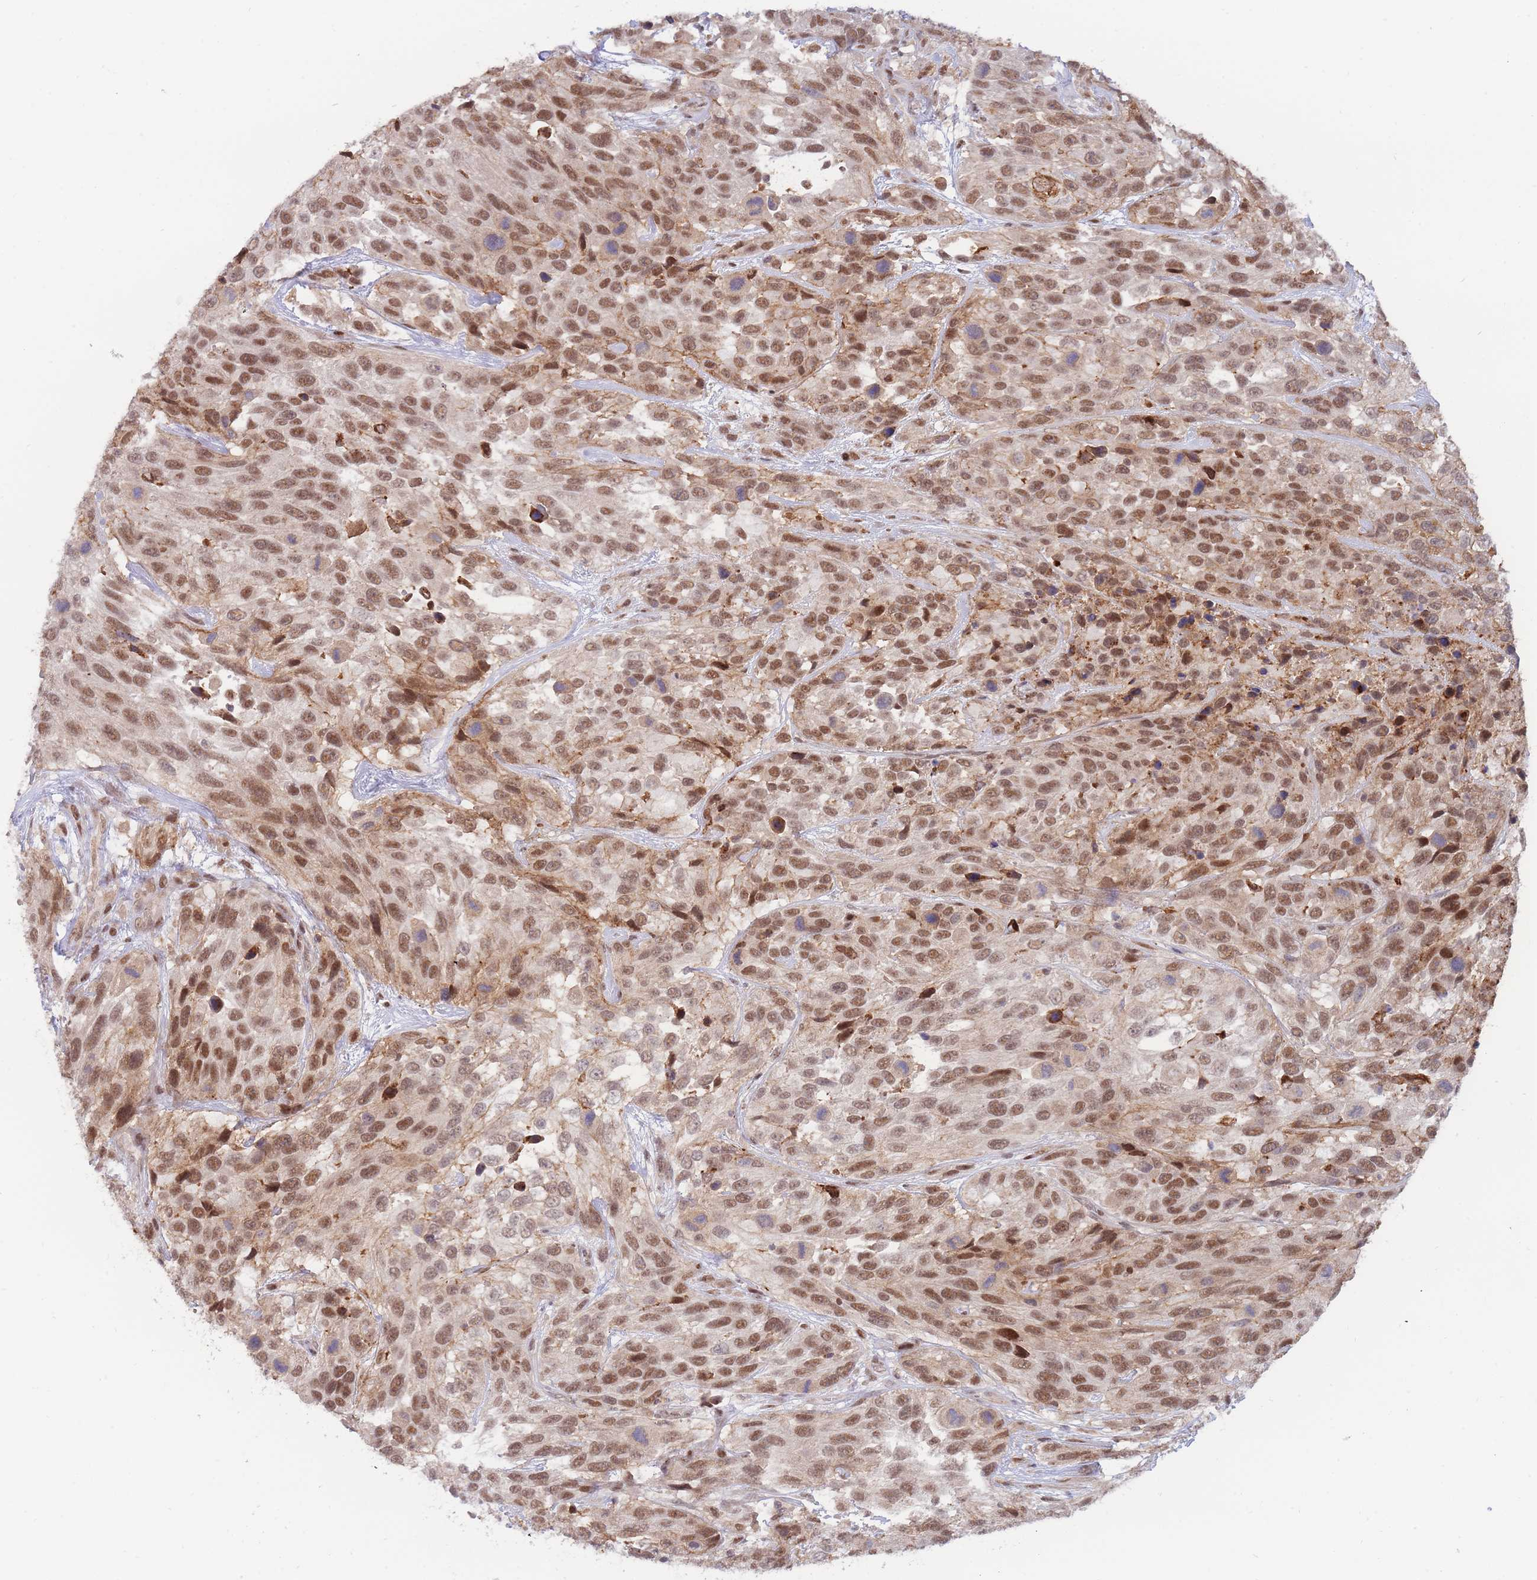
{"staining": {"intensity": "moderate", "quantity": ">75%", "location": "cytoplasmic/membranous,nuclear"}, "tissue": "urothelial cancer", "cell_type": "Tumor cells", "image_type": "cancer", "snomed": [{"axis": "morphology", "description": "Urothelial carcinoma, High grade"}, {"axis": "topography", "description": "Urinary bladder"}], "caption": "Moderate cytoplasmic/membranous and nuclear staining is identified in about >75% of tumor cells in urothelial cancer.", "gene": "BOD1L1", "patient": {"sex": "female", "age": 70}}